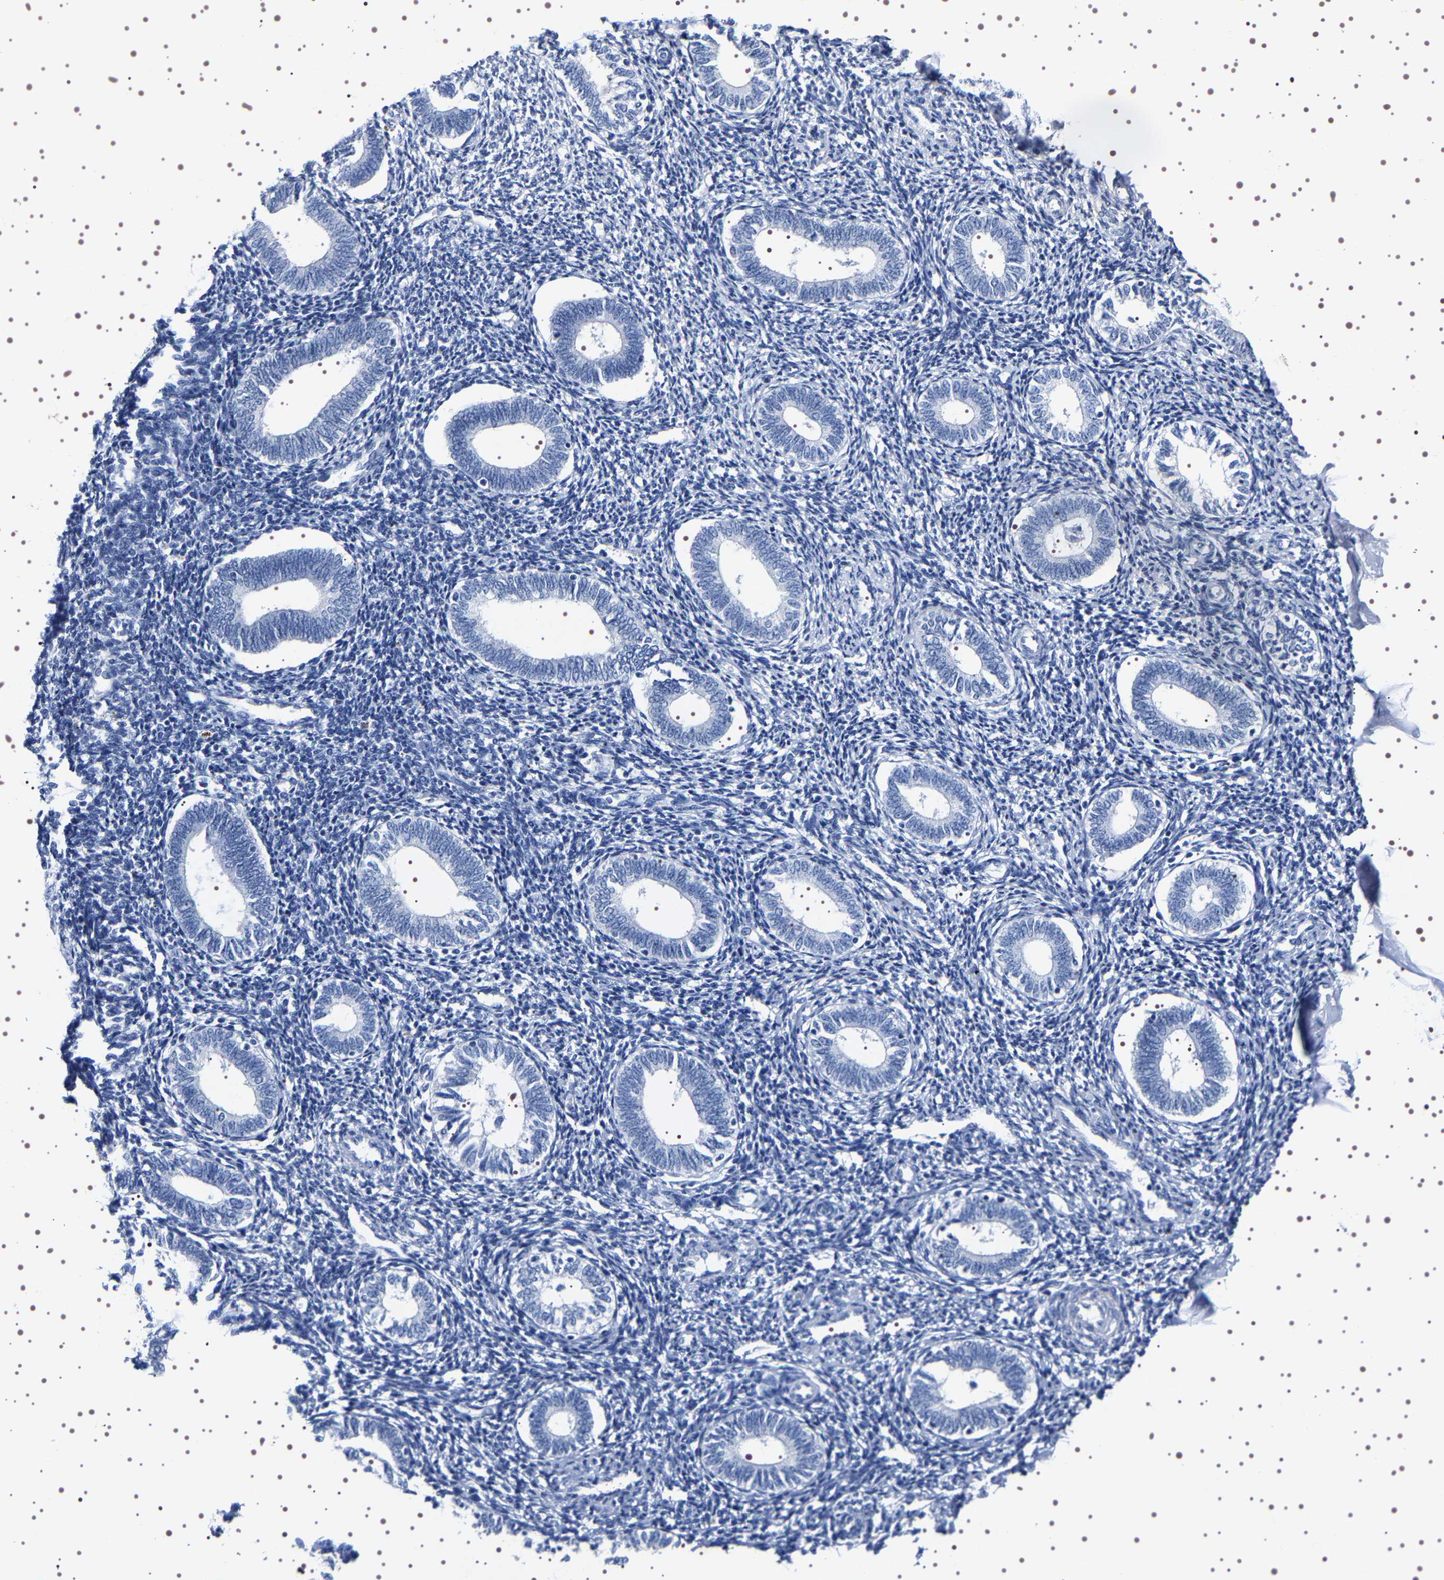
{"staining": {"intensity": "negative", "quantity": "none", "location": "none"}, "tissue": "endometrium", "cell_type": "Cells in endometrial stroma", "image_type": "normal", "snomed": [{"axis": "morphology", "description": "Normal tissue, NOS"}, {"axis": "topography", "description": "Endometrium"}], "caption": "Immunohistochemistry (IHC) photomicrograph of benign endometrium: endometrium stained with DAB exhibits no significant protein expression in cells in endometrial stroma.", "gene": "UBQLN3", "patient": {"sex": "female", "age": 41}}